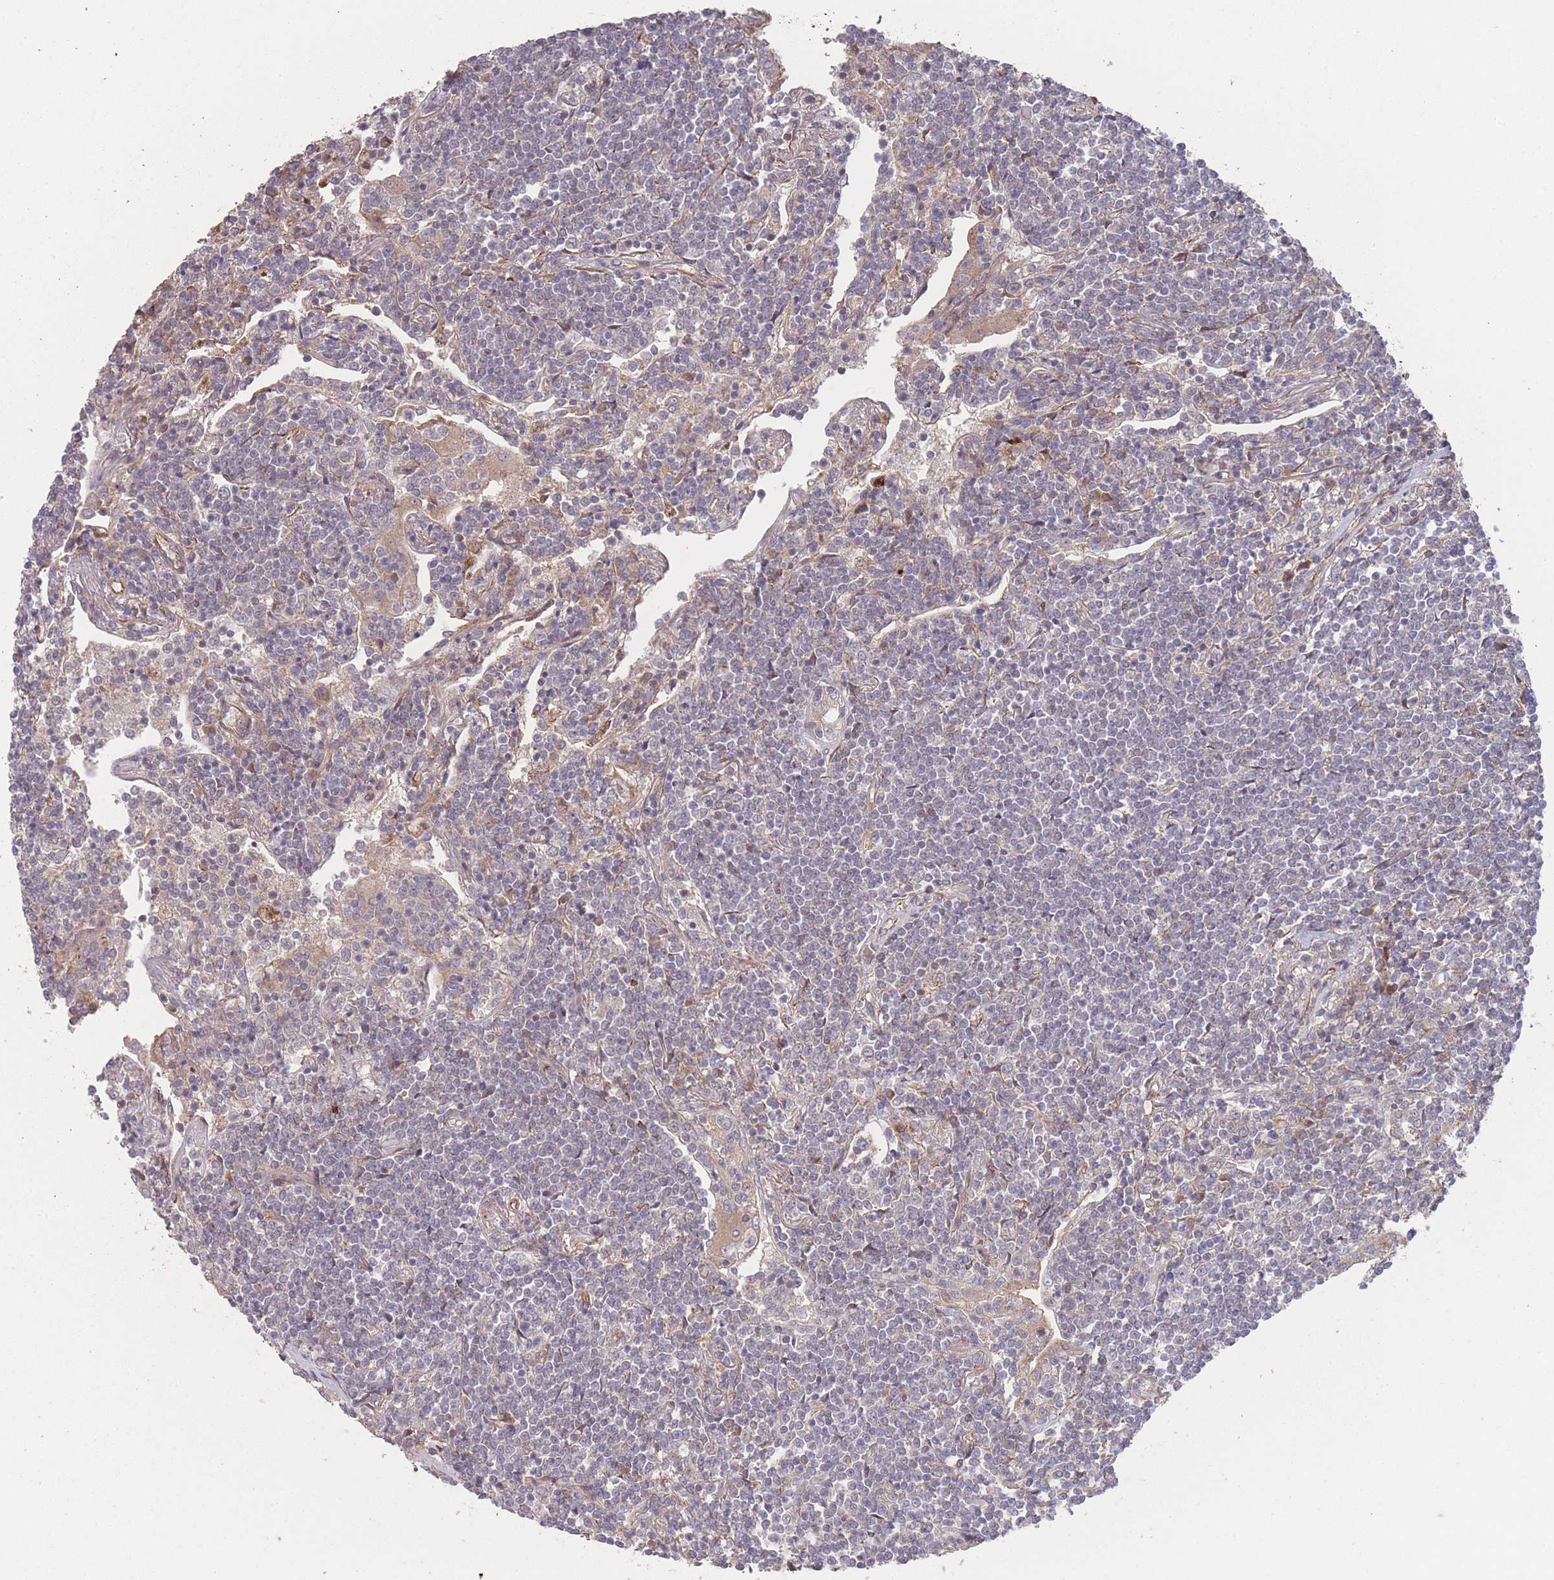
{"staining": {"intensity": "weak", "quantity": "<25%", "location": "cytoplasmic/membranous"}, "tissue": "lymphoma", "cell_type": "Tumor cells", "image_type": "cancer", "snomed": [{"axis": "morphology", "description": "Malignant lymphoma, non-Hodgkin's type, Low grade"}, {"axis": "topography", "description": "Lung"}], "caption": "Low-grade malignant lymphoma, non-Hodgkin's type was stained to show a protein in brown. There is no significant expression in tumor cells. (DAB immunohistochemistry (IHC) with hematoxylin counter stain).", "gene": "PXMP4", "patient": {"sex": "female", "age": 71}}